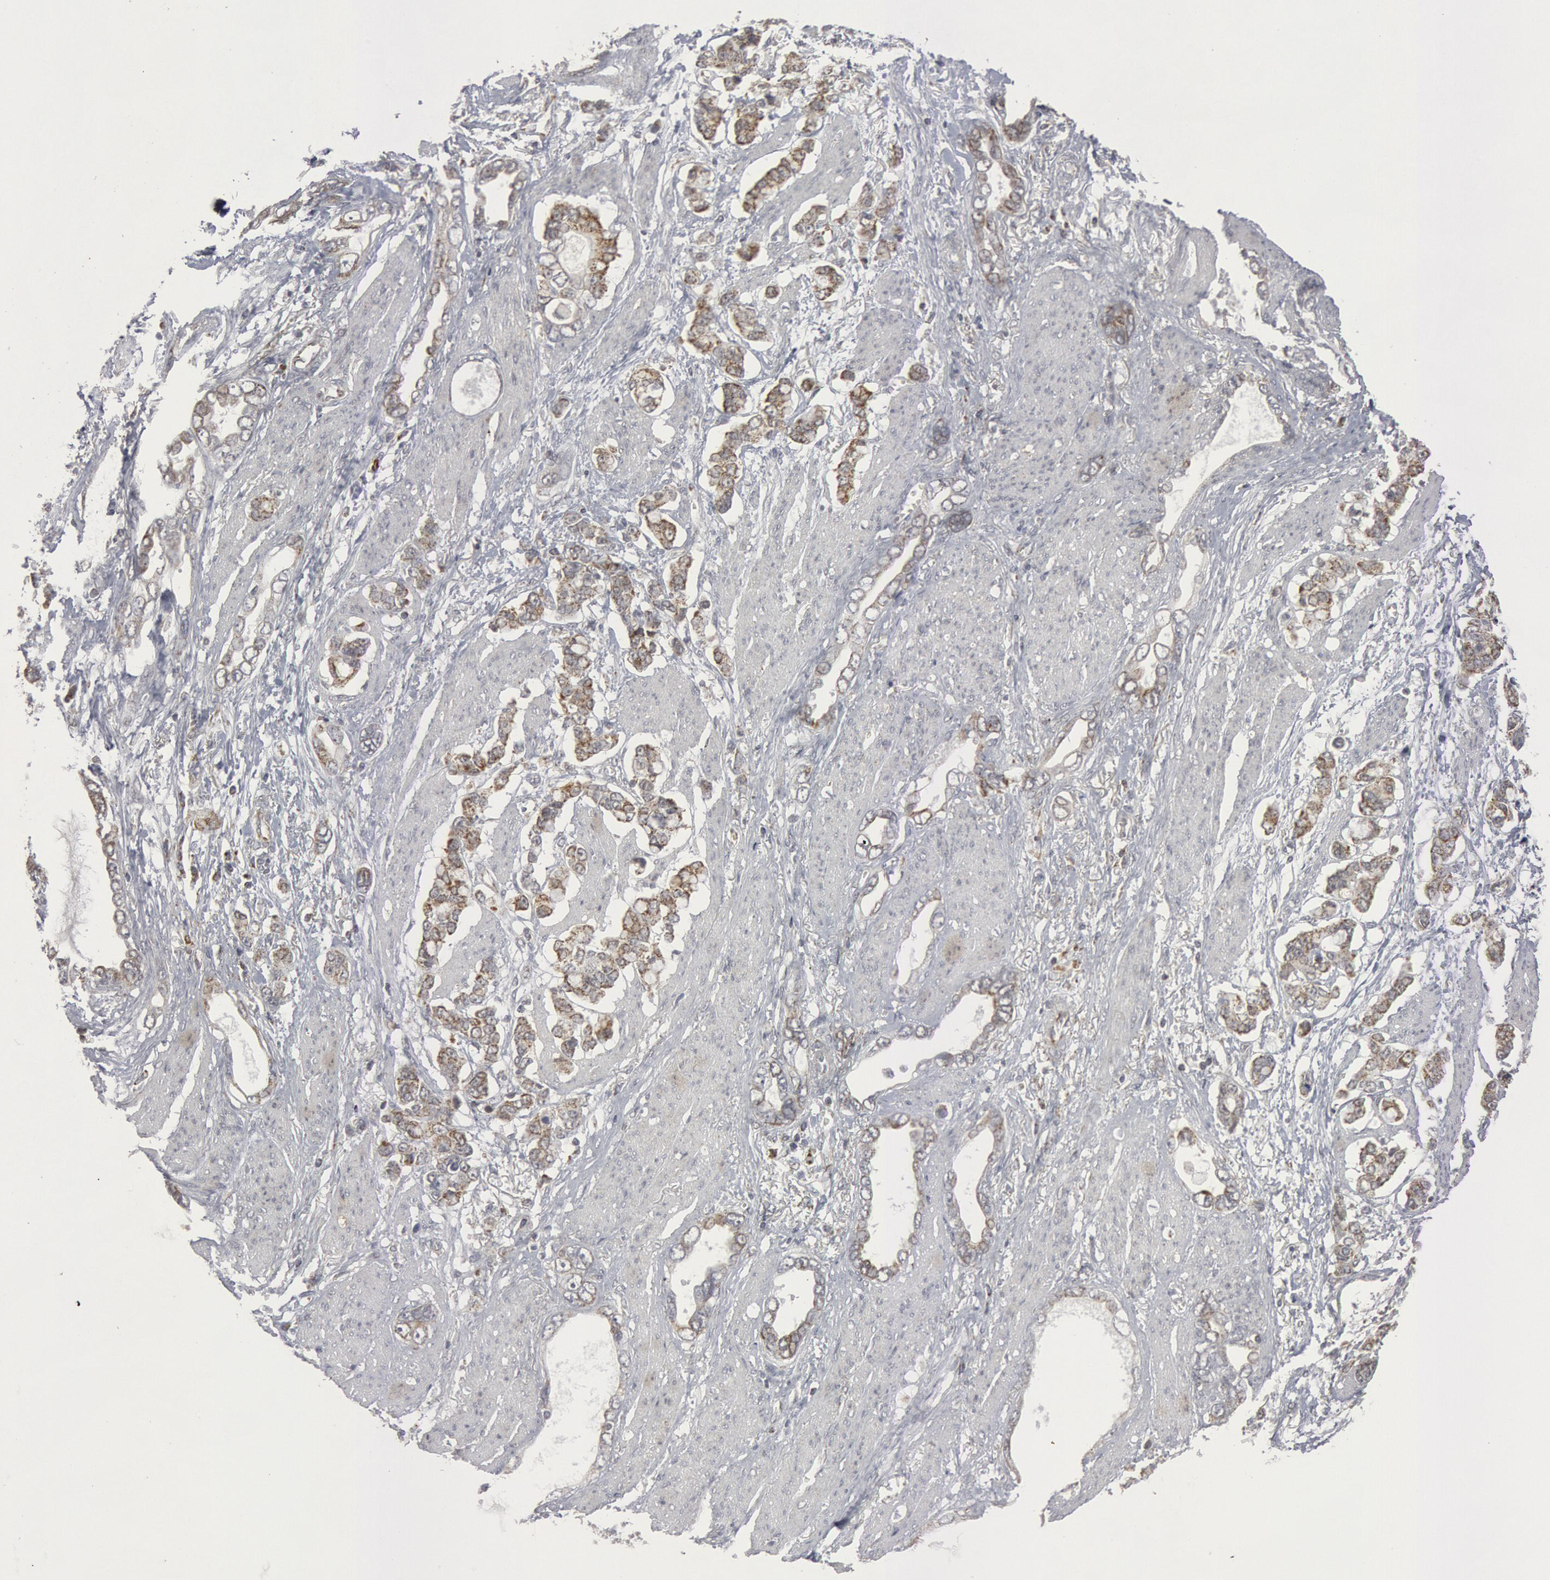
{"staining": {"intensity": "weak", "quantity": "25%-75%", "location": "cytoplasmic/membranous"}, "tissue": "stomach cancer", "cell_type": "Tumor cells", "image_type": "cancer", "snomed": [{"axis": "morphology", "description": "Adenocarcinoma, NOS"}, {"axis": "topography", "description": "Stomach"}], "caption": "Protein staining shows weak cytoplasmic/membranous staining in approximately 25%-75% of tumor cells in adenocarcinoma (stomach).", "gene": "CASP9", "patient": {"sex": "male", "age": 78}}